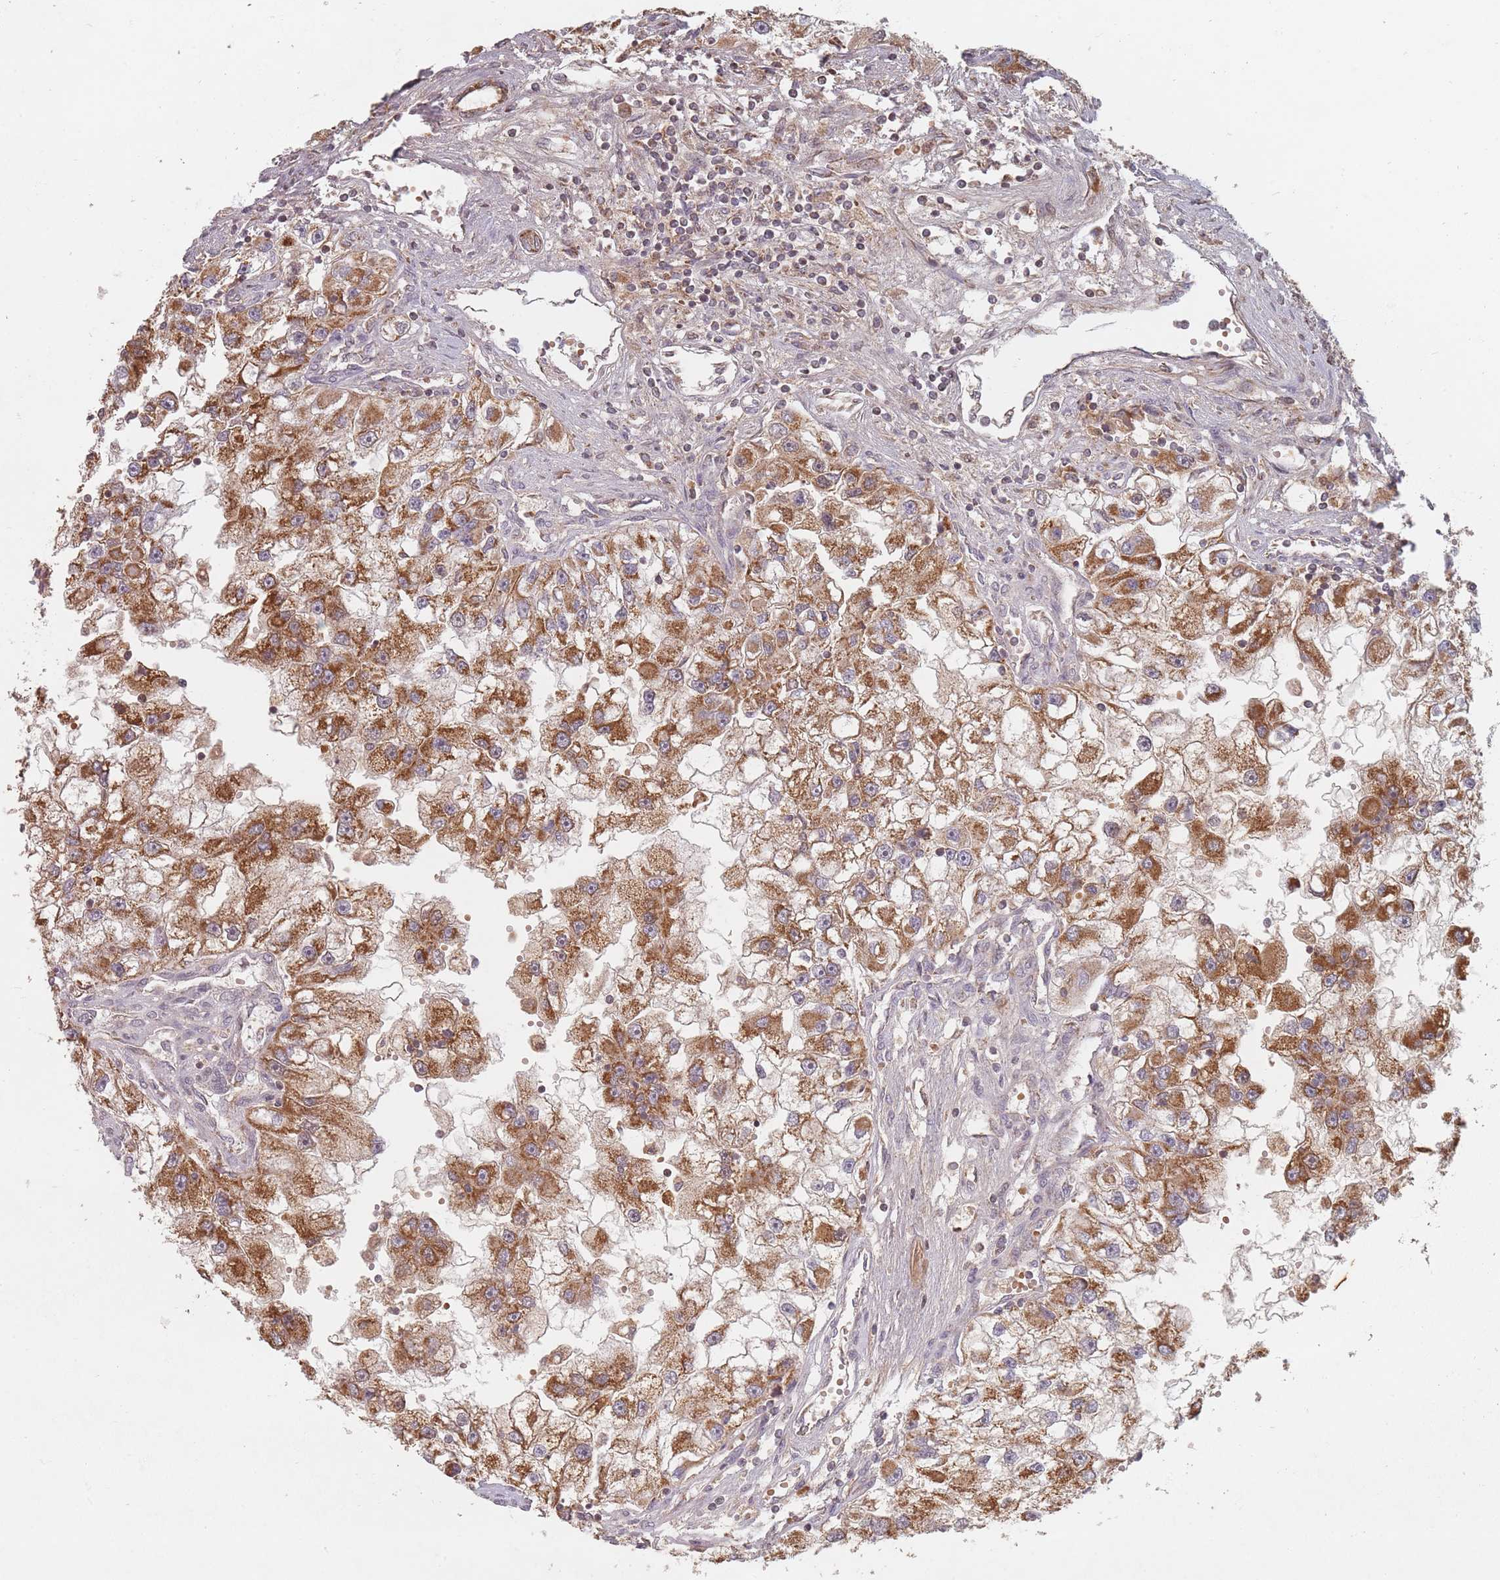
{"staining": {"intensity": "strong", "quantity": ">75%", "location": "cytoplasmic/membranous"}, "tissue": "renal cancer", "cell_type": "Tumor cells", "image_type": "cancer", "snomed": [{"axis": "morphology", "description": "Adenocarcinoma, NOS"}, {"axis": "topography", "description": "Kidney"}], "caption": "This photomicrograph demonstrates IHC staining of adenocarcinoma (renal), with high strong cytoplasmic/membranous staining in approximately >75% of tumor cells.", "gene": "OR2M4", "patient": {"sex": "male", "age": 63}}